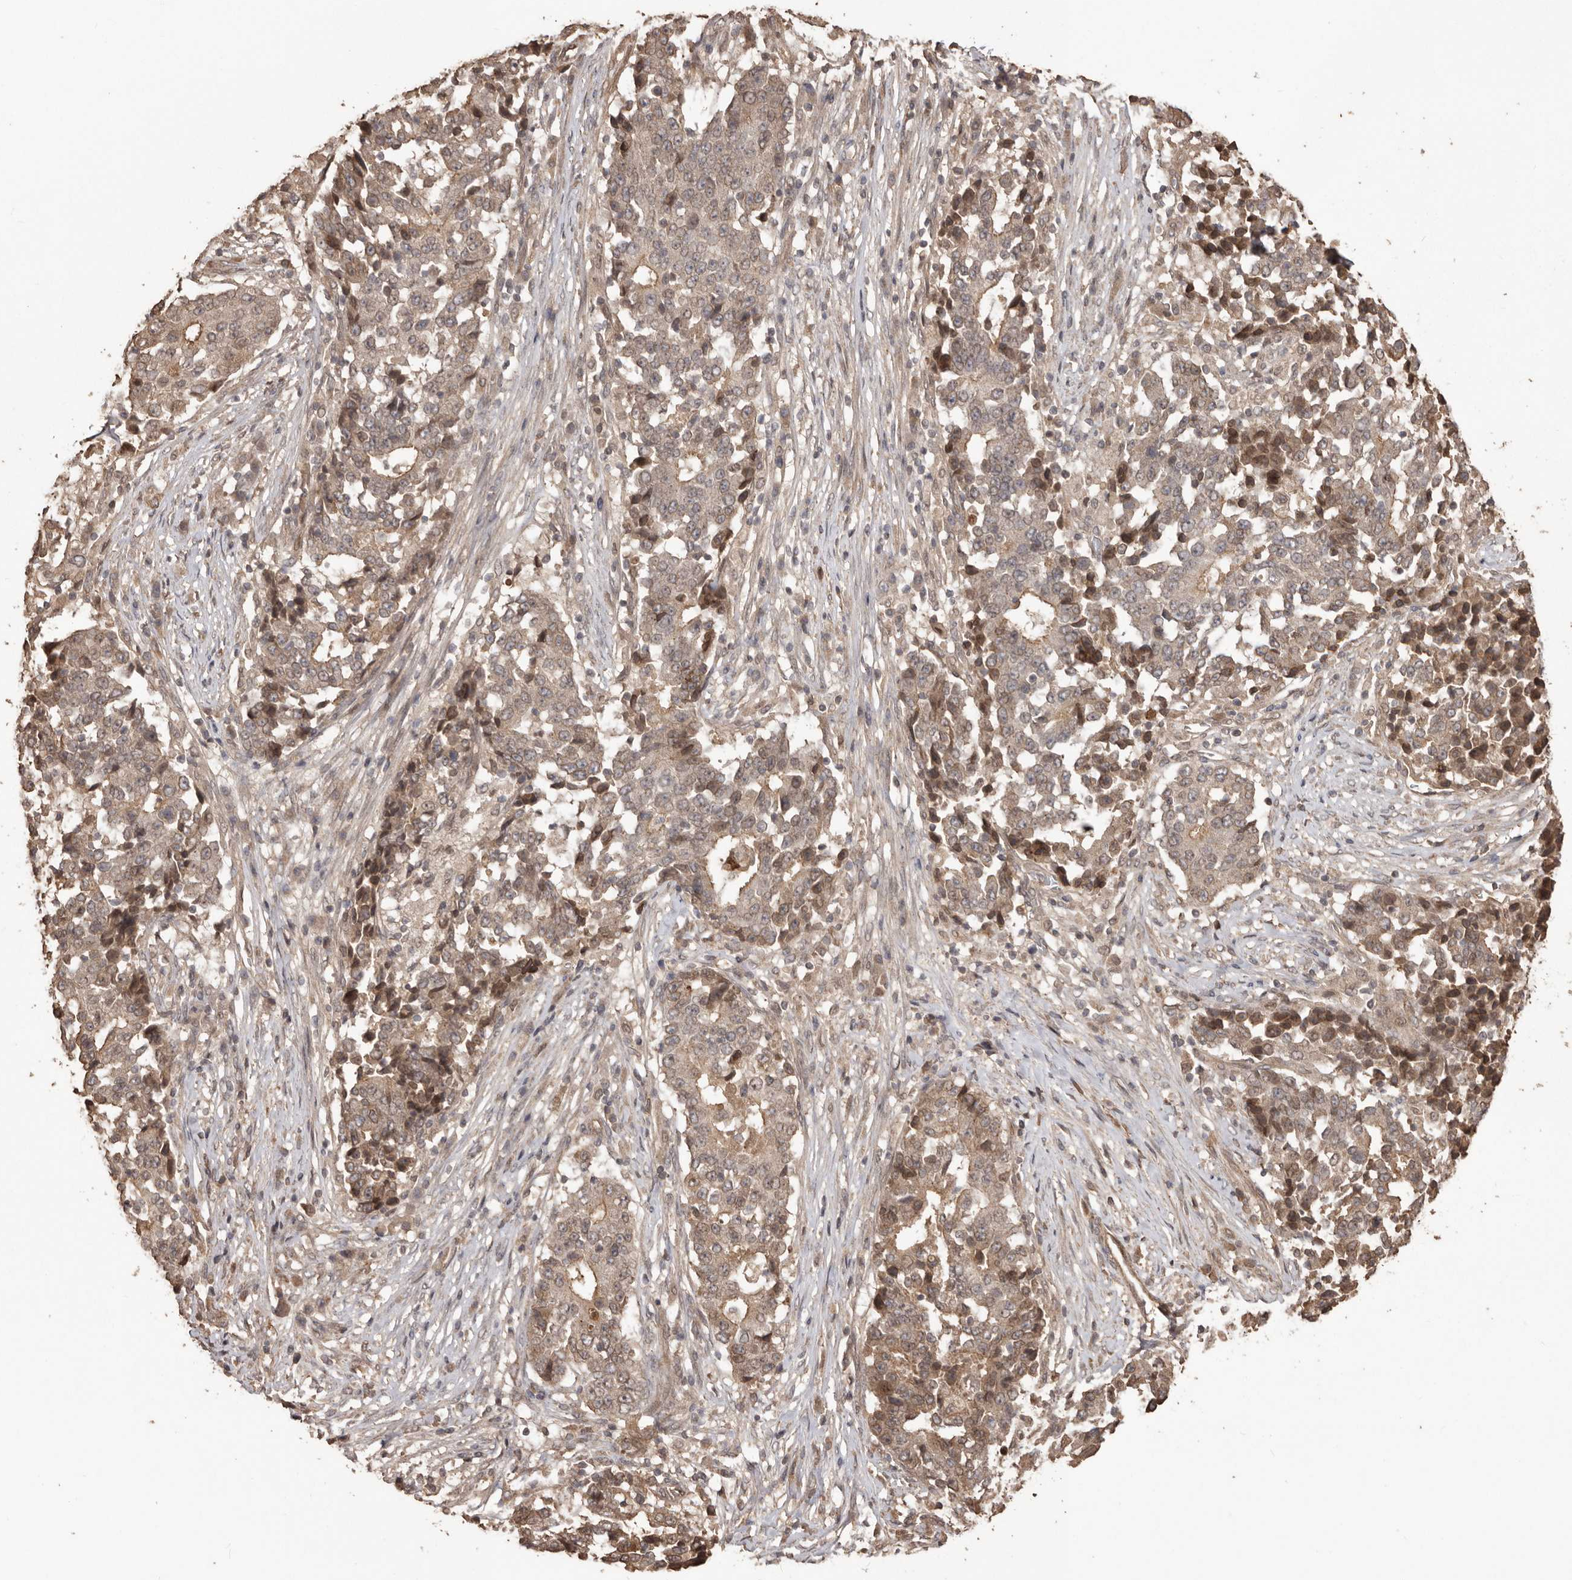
{"staining": {"intensity": "weak", "quantity": ">75%", "location": "cytoplasmic/membranous"}, "tissue": "stomach cancer", "cell_type": "Tumor cells", "image_type": "cancer", "snomed": [{"axis": "morphology", "description": "Adenocarcinoma, NOS"}, {"axis": "topography", "description": "Stomach"}], "caption": "A low amount of weak cytoplasmic/membranous staining is identified in approximately >75% of tumor cells in adenocarcinoma (stomach) tissue.", "gene": "NUP43", "patient": {"sex": "male", "age": 59}}